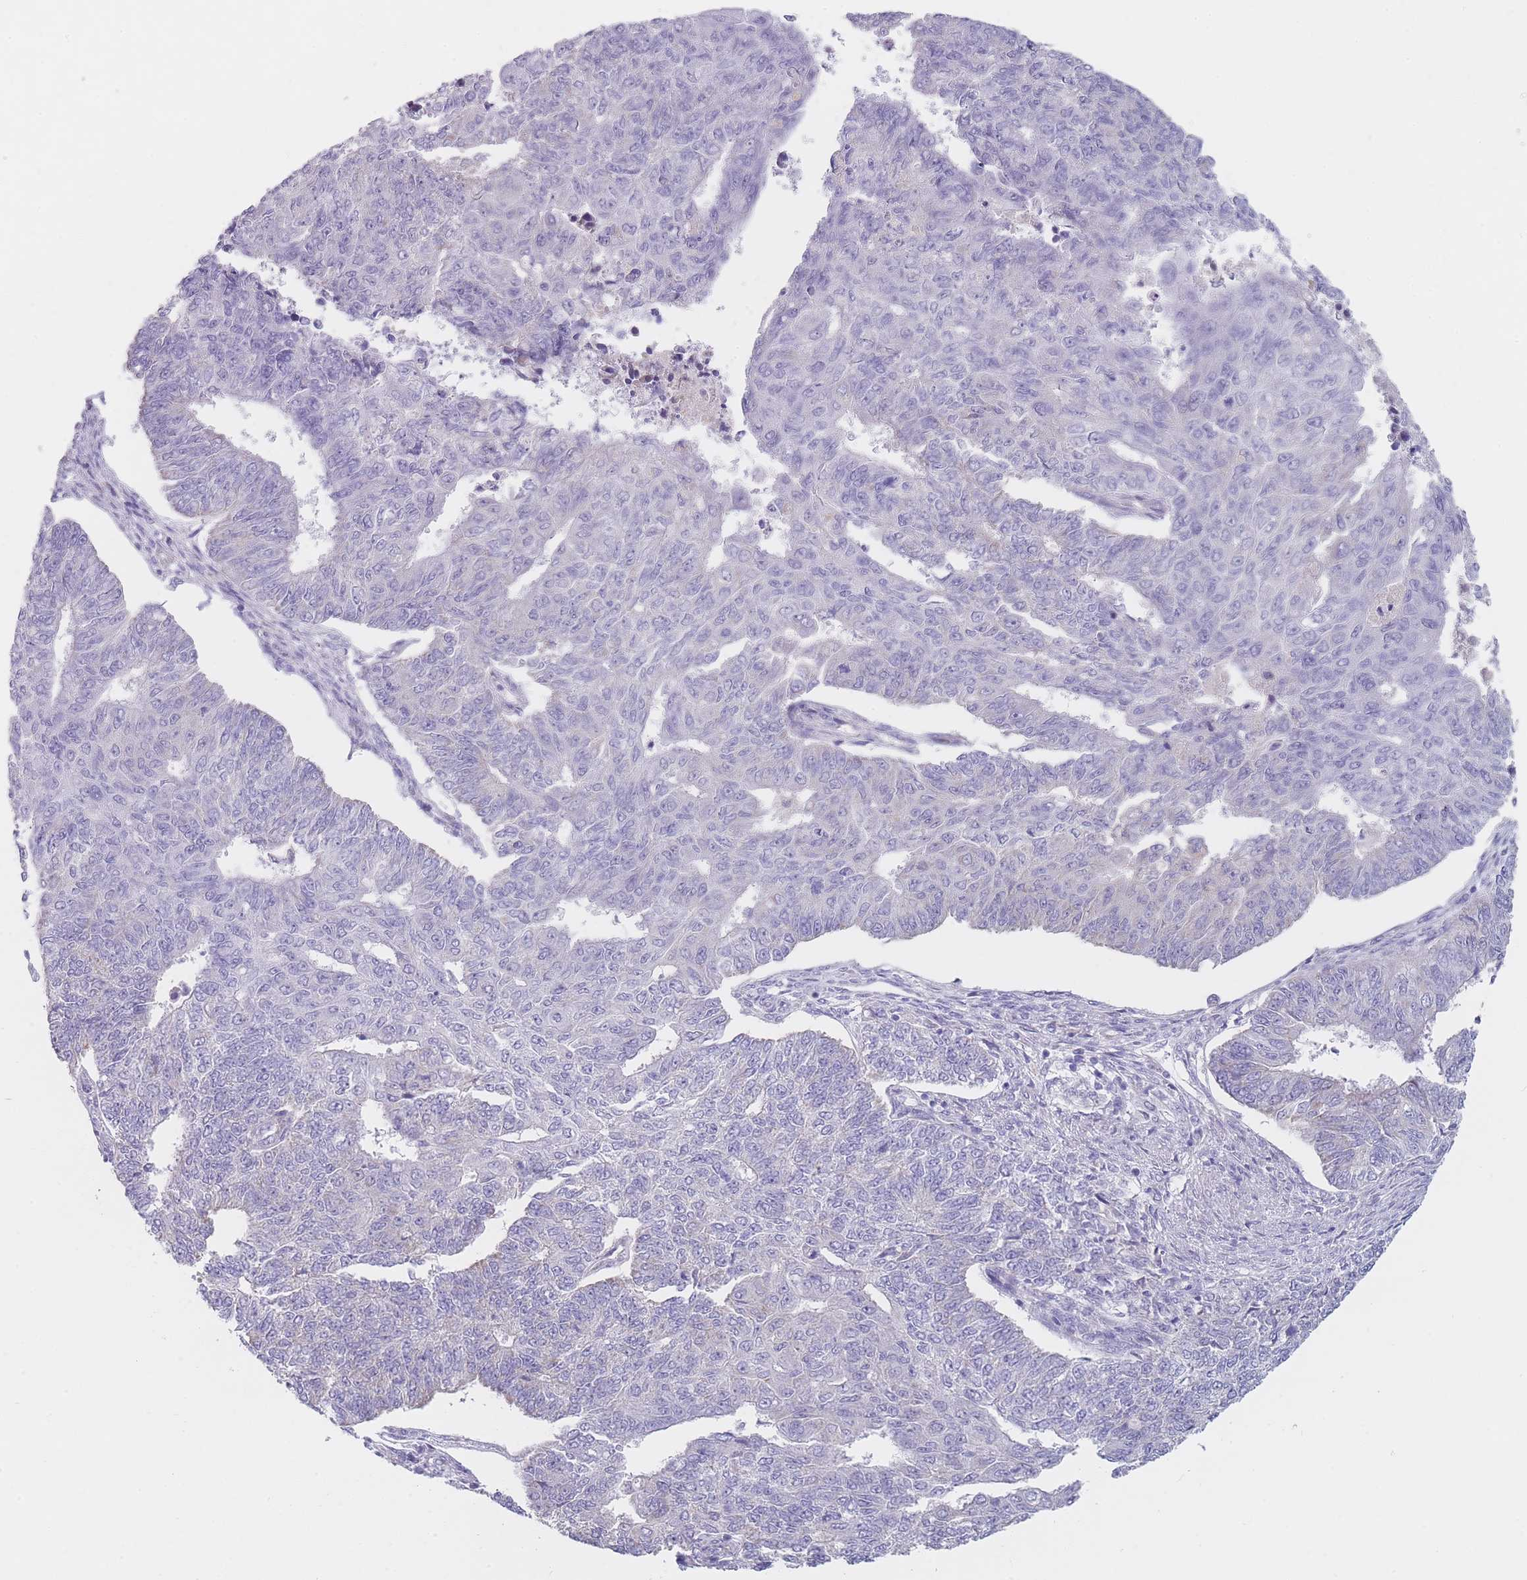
{"staining": {"intensity": "negative", "quantity": "none", "location": "none"}, "tissue": "endometrial cancer", "cell_type": "Tumor cells", "image_type": "cancer", "snomed": [{"axis": "morphology", "description": "Adenocarcinoma, NOS"}, {"axis": "topography", "description": "Endometrium"}], "caption": "Endometrial cancer was stained to show a protein in brown. There is no significant staining in tumor cells. (Brightfield microscopy of DAB (3,3'-diaminobenzidine) immunohistochemistry (IHC) at high magnification).", "gene": "MRPS14", "patient": {"sex": "female", "age": 32}}